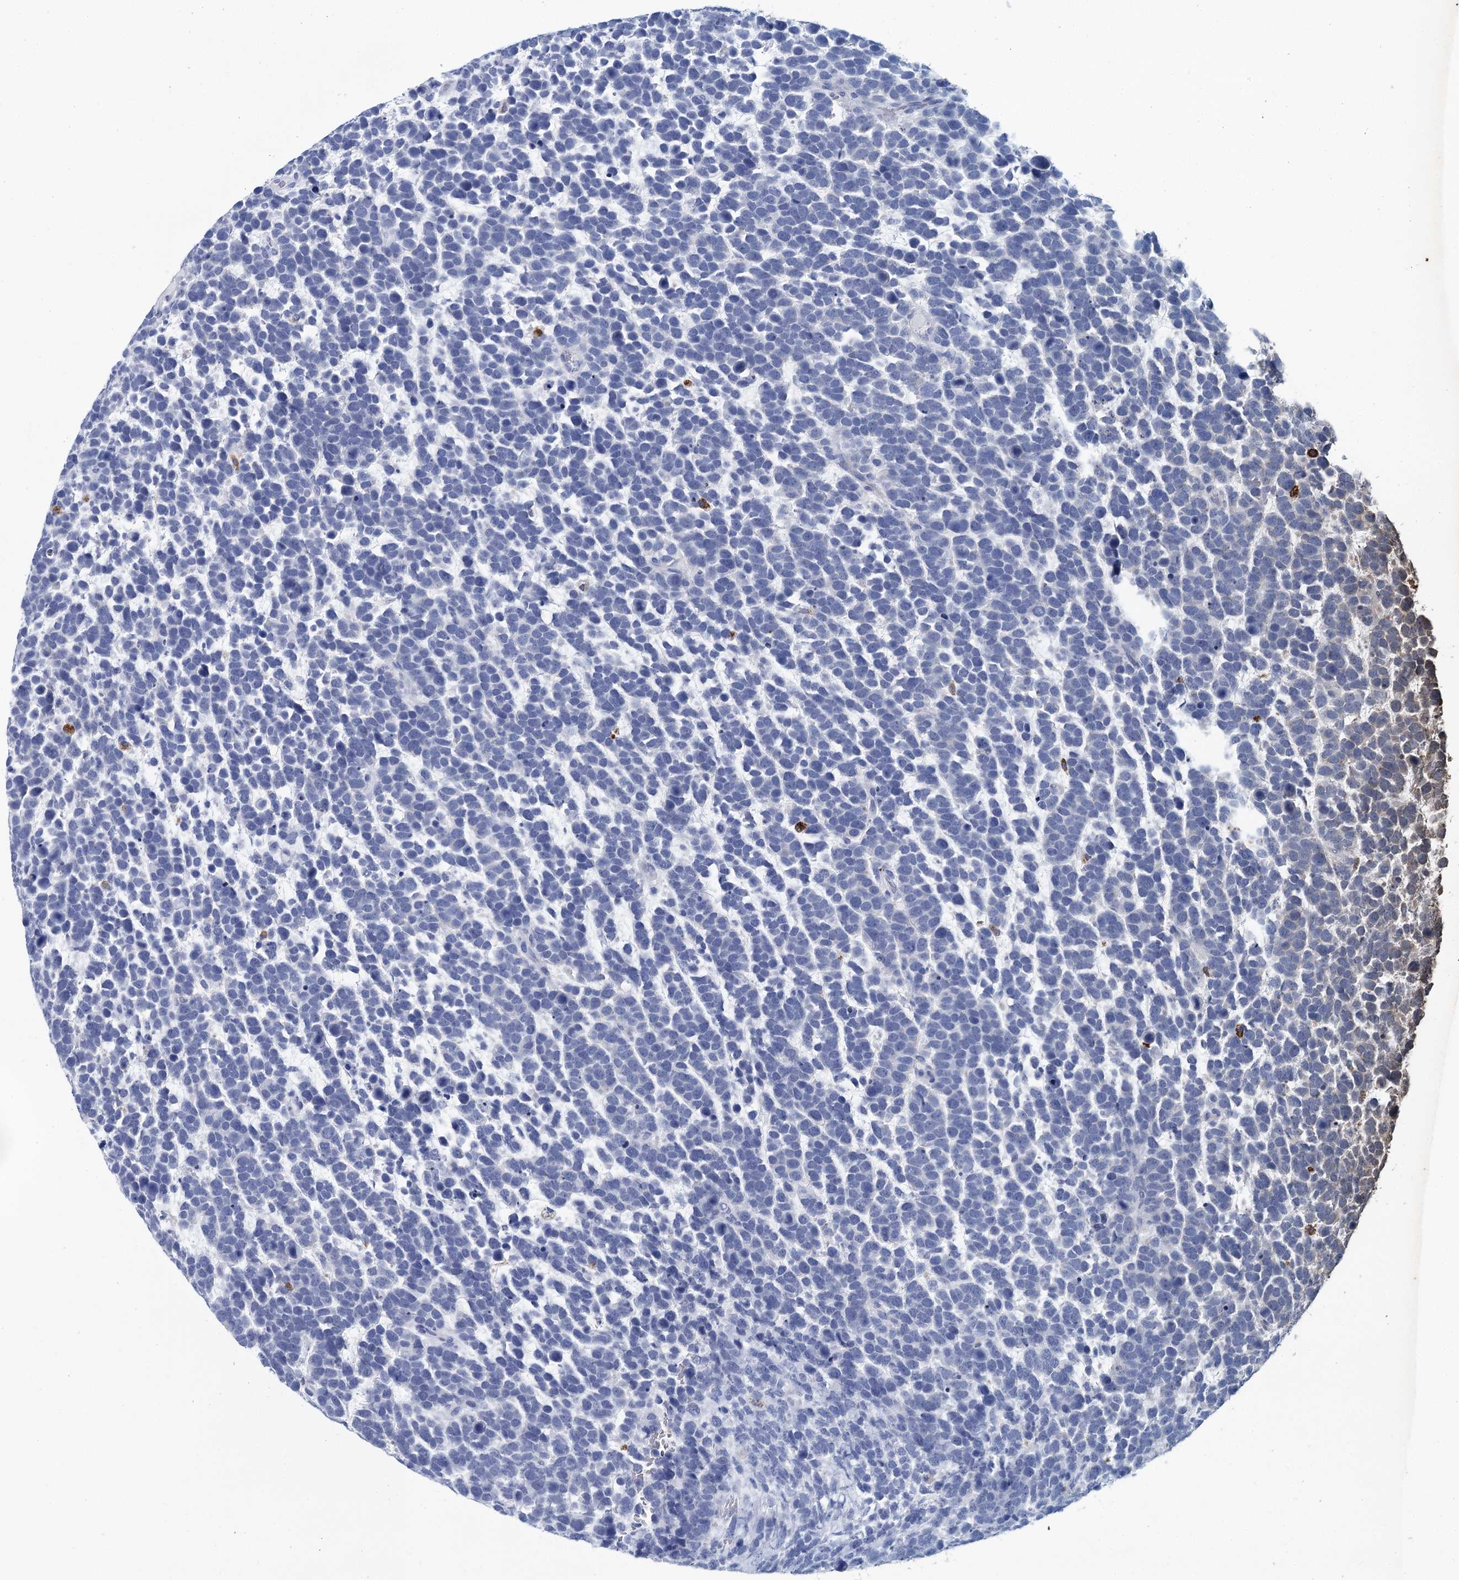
{"staining": {"intensity": "negative", "quantity": "none", "location": "none"}, "tissue": "urothelial cancer", "cell_type": "Tumor cells", "image_type": "cancer", "snomed": [{"axis": "morphology", "description": "Urothelial carcinoma, High grade"}, {"axis": "topography", "description": "Urinary bladder"}], "caption": "This is an immunohistochemistry (IHC) photomicrograph of urothelial carcinoma (high-grade). There is no positivity in tumor cells.", "gene": "METTL7B", "patient": {"sex": "female", "age": 82}}